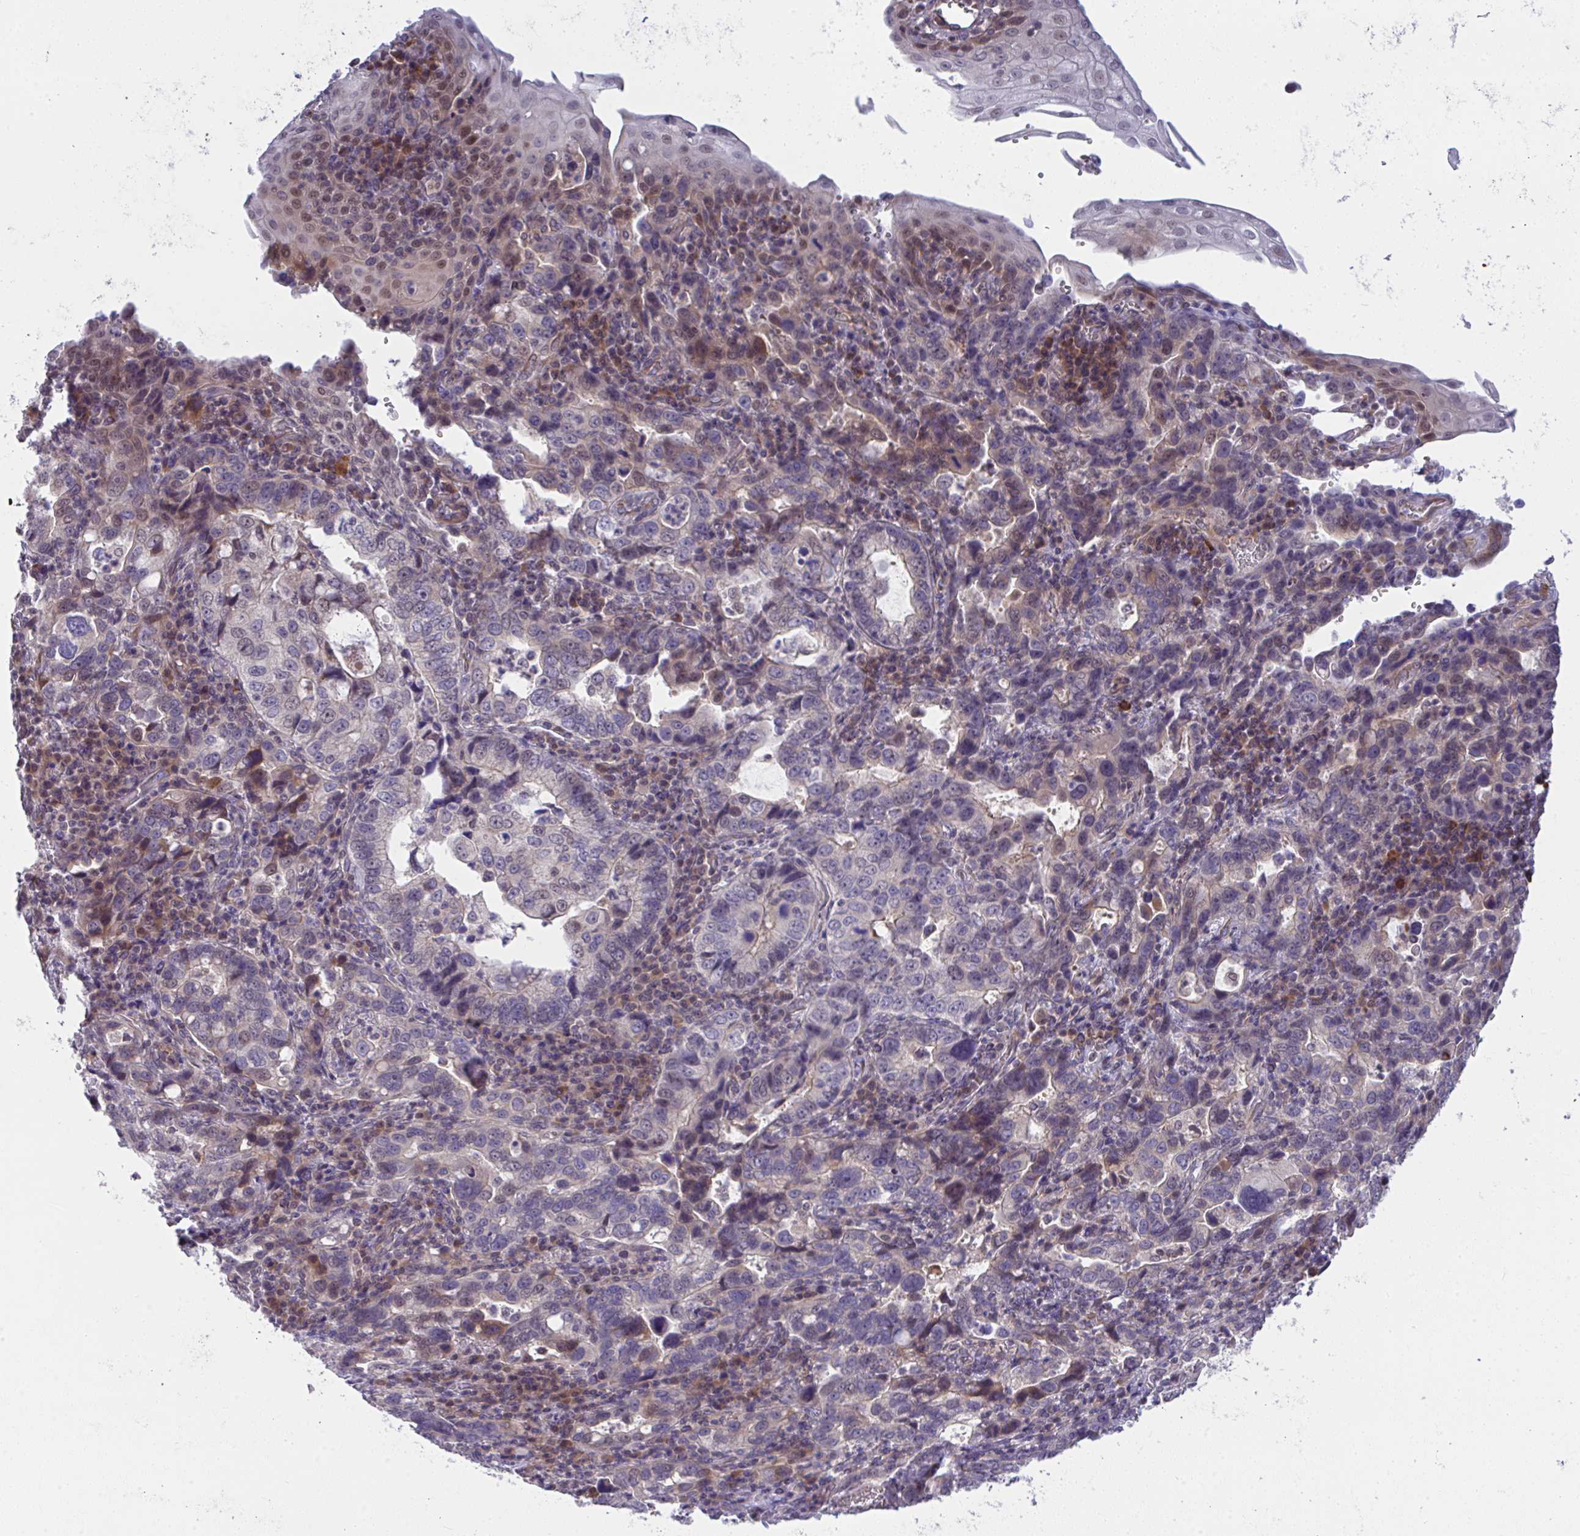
{"staining": {"intensity": "weak", "quantity": "<25%", "location": "cytoplasmic/membranous"}, "tissue": "stomach cancer", "cell_type": "Tumor cells", "image_type": "cancer", "snomed": [{"axis": "morphology", "description": "Adenocarcinoma, NOS"}, {"axis": "topography", "description": "Stomach, upper"}], "caption": "Tumor cells are negative for brown protein staining in stomach cancer (adenocarcinoma).", "gene": "C9orf64", "patient": {"sex": "female", "age": 81}}